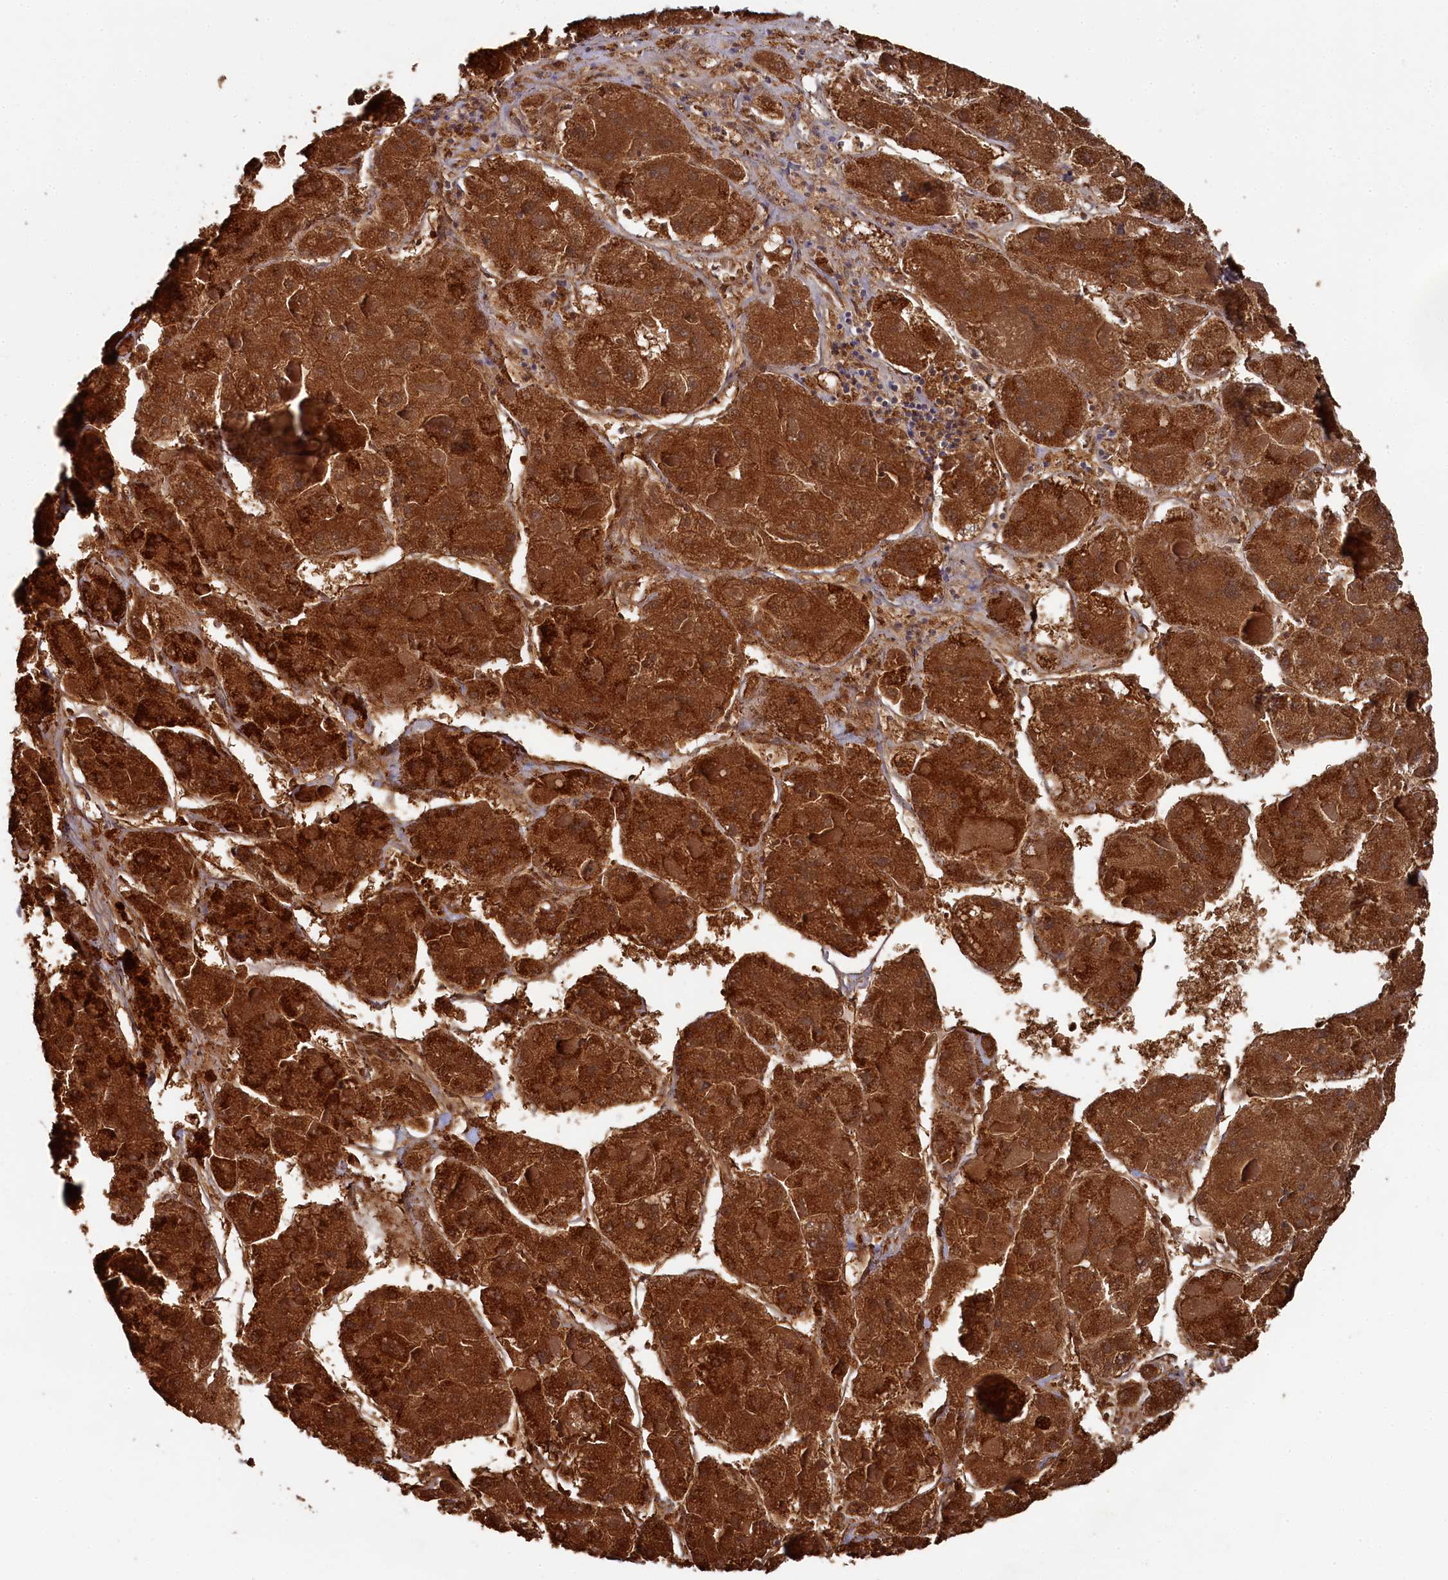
{"staining": {"intensity": "strong", "quantity": ">75%", "location": "cytoplasmic/membranous"}, "tissue": "liver cancer", "cell_type": "Tumor cells", "image_type": "cancer", "snomed": [{"axis": "morphology", "description": "Carcinoma, Hepatocellular, NOS"}, {"axis": "topography", "description": "Liver"}], "caption": "A brown stain labels strong cytoplasmic/membranous staining of a protein in human hepatocellular carcinoma (liver) tumor cells.", "gene": "HAUS2", "patient": {"sex": "female", "age": 73}}